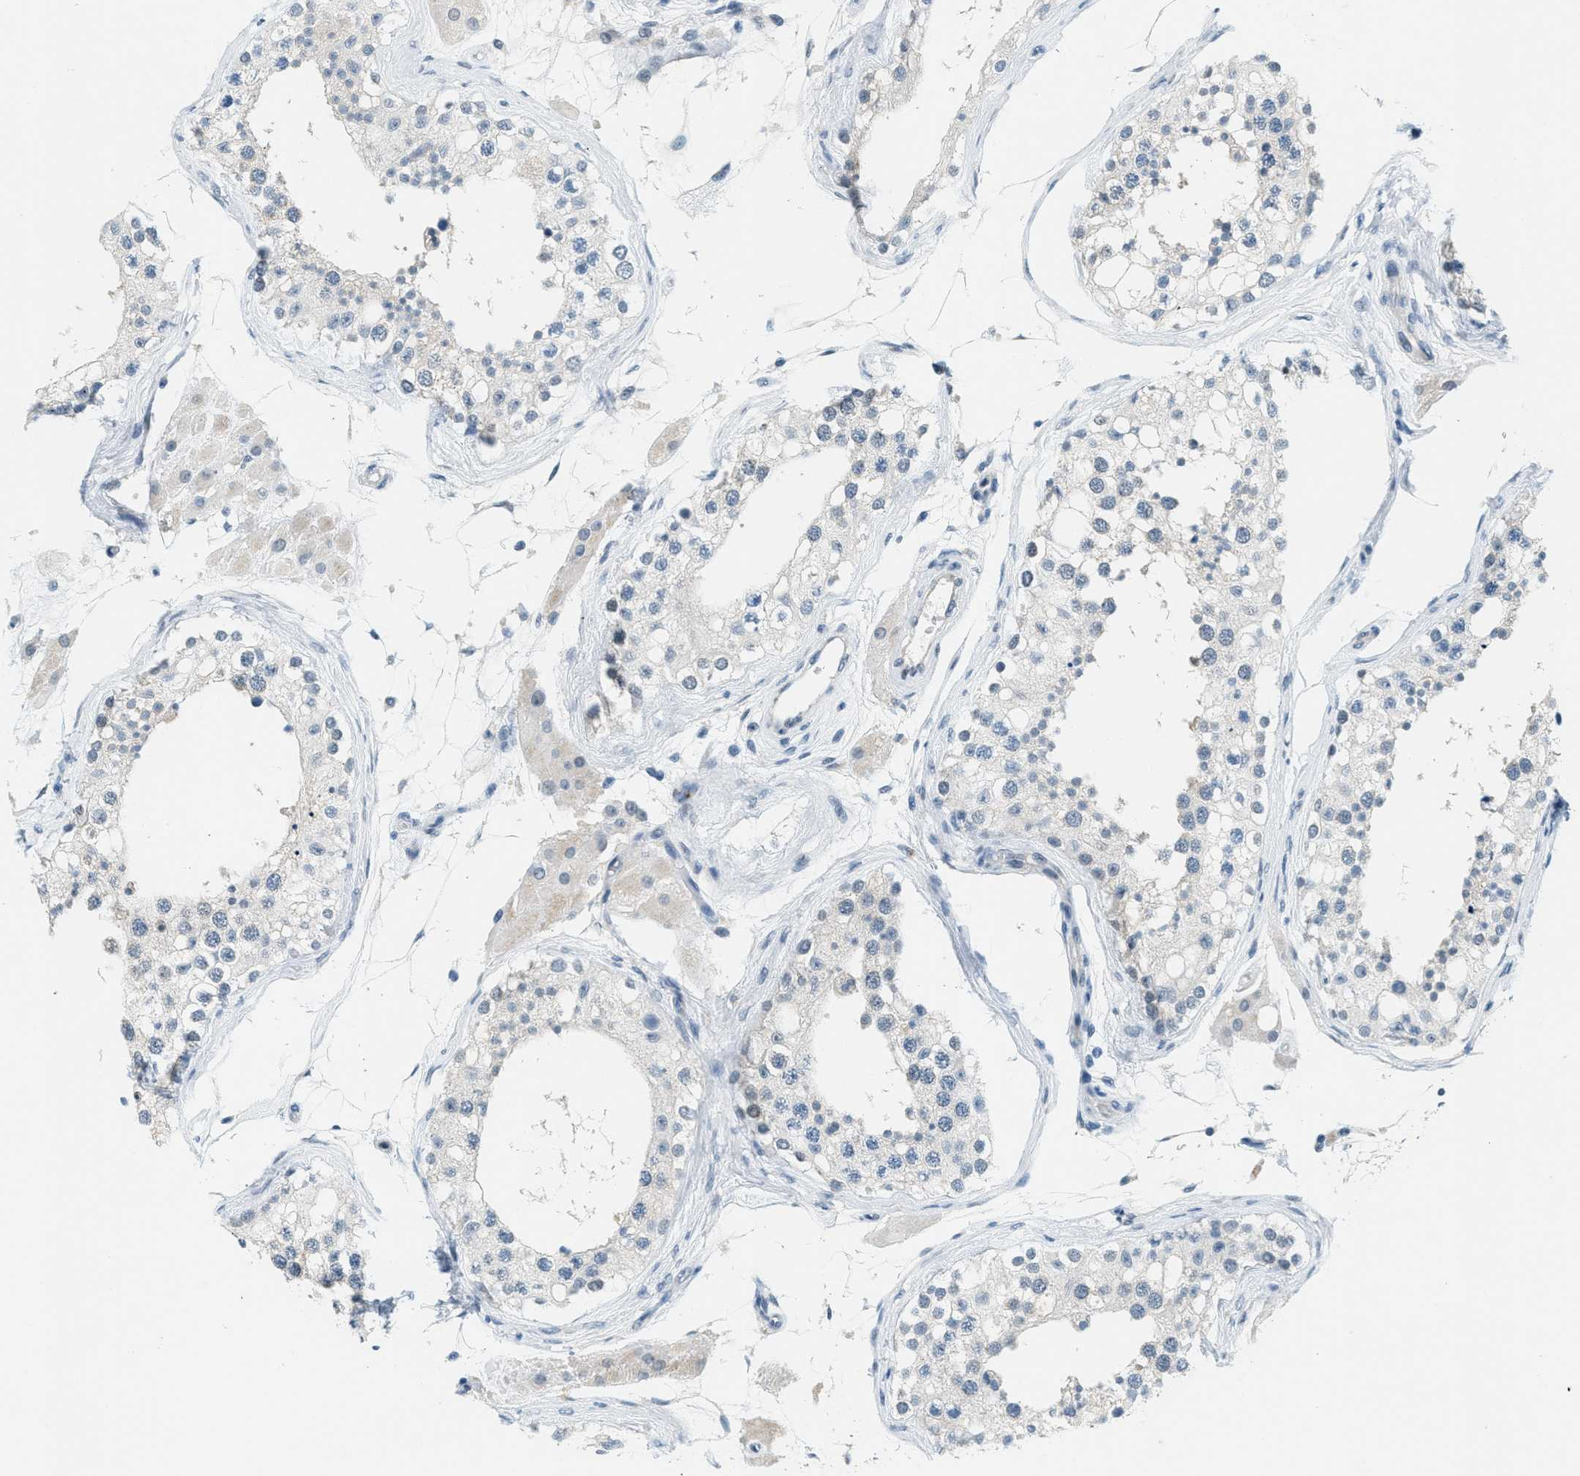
{"staining": {"intensity": "moderate", "quantity": "<25%", "location": "cytoplasmic/membranous,nuclear"}, "tissue": "testis", "cell_type": "Cells in seminiferous ducts", "image_type": "normal", "snomed": [{"axis": "morphology", "description": "Normal tissue, NOS"}, {"axis": "topography", "description": "Testis"}], "caption": "IHC image of benign human testis stained for a protein (brown), which reveals low levels of moderate cytoplasmic/membranous,nuclear expression in approximately <25% of cells in seminiferous ducts.", "gene": "FYN", "patient": {"sex": "male", "age": 68}}